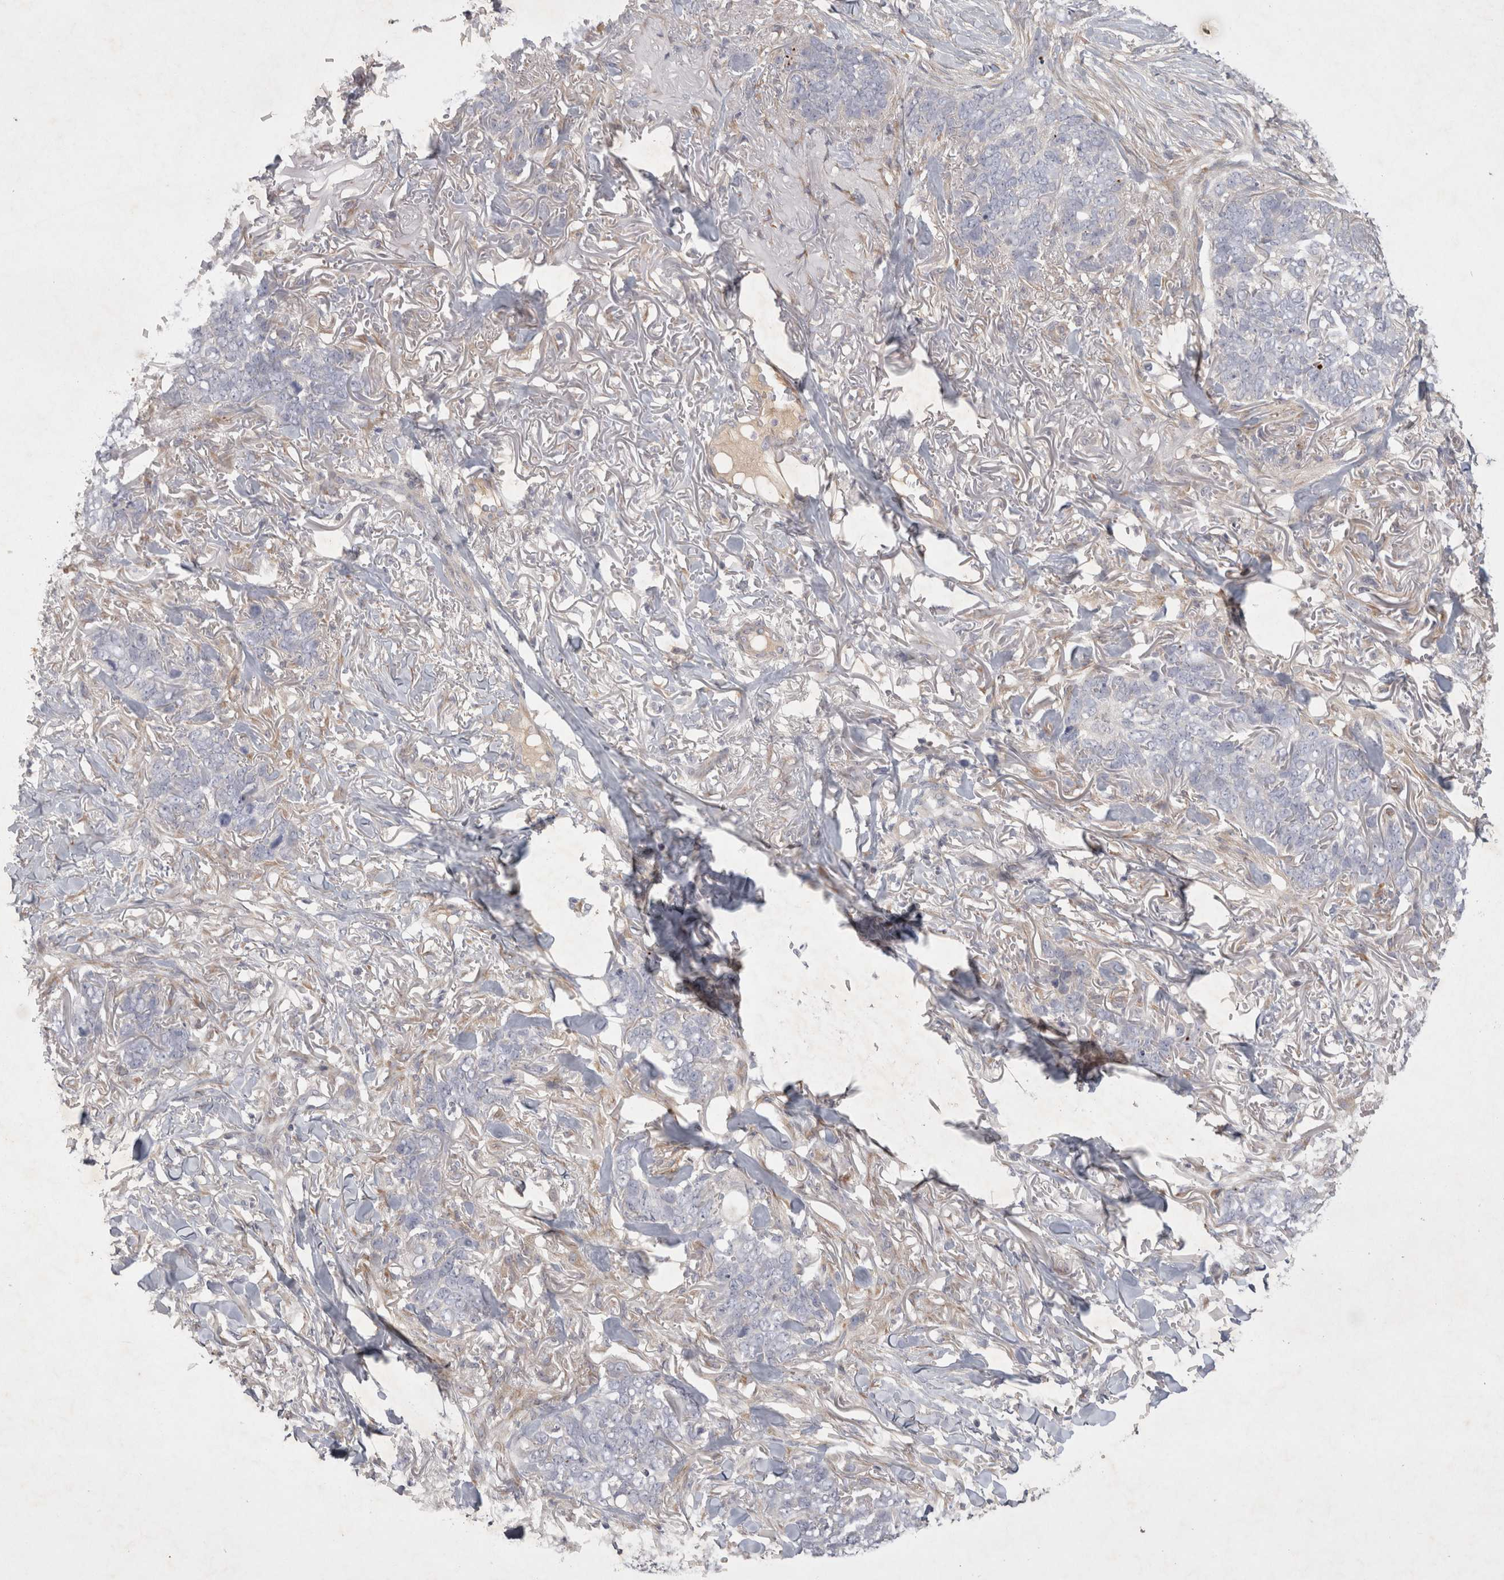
{"staining": {"intensity": "negative", "quantity": "none", "location": "none"}, "tissue": "skin cancer", "cell_type": "Tumor cells", "image_type": "cancer", "snomed": [{"axis": "morphology", "description": "Normal tissue, NOS"}, {"axis": "morphology", "description": "Basal cell carcinoma"}, {"axis": "topography", "description": "Skin"}], "caption": "Skin basal cell carcinoma stained for a protein using immunohistochemistry exhibits no positivity tumor cells.", "gene": "BZW2", "patient": {"sex": "male", "age": 77}}